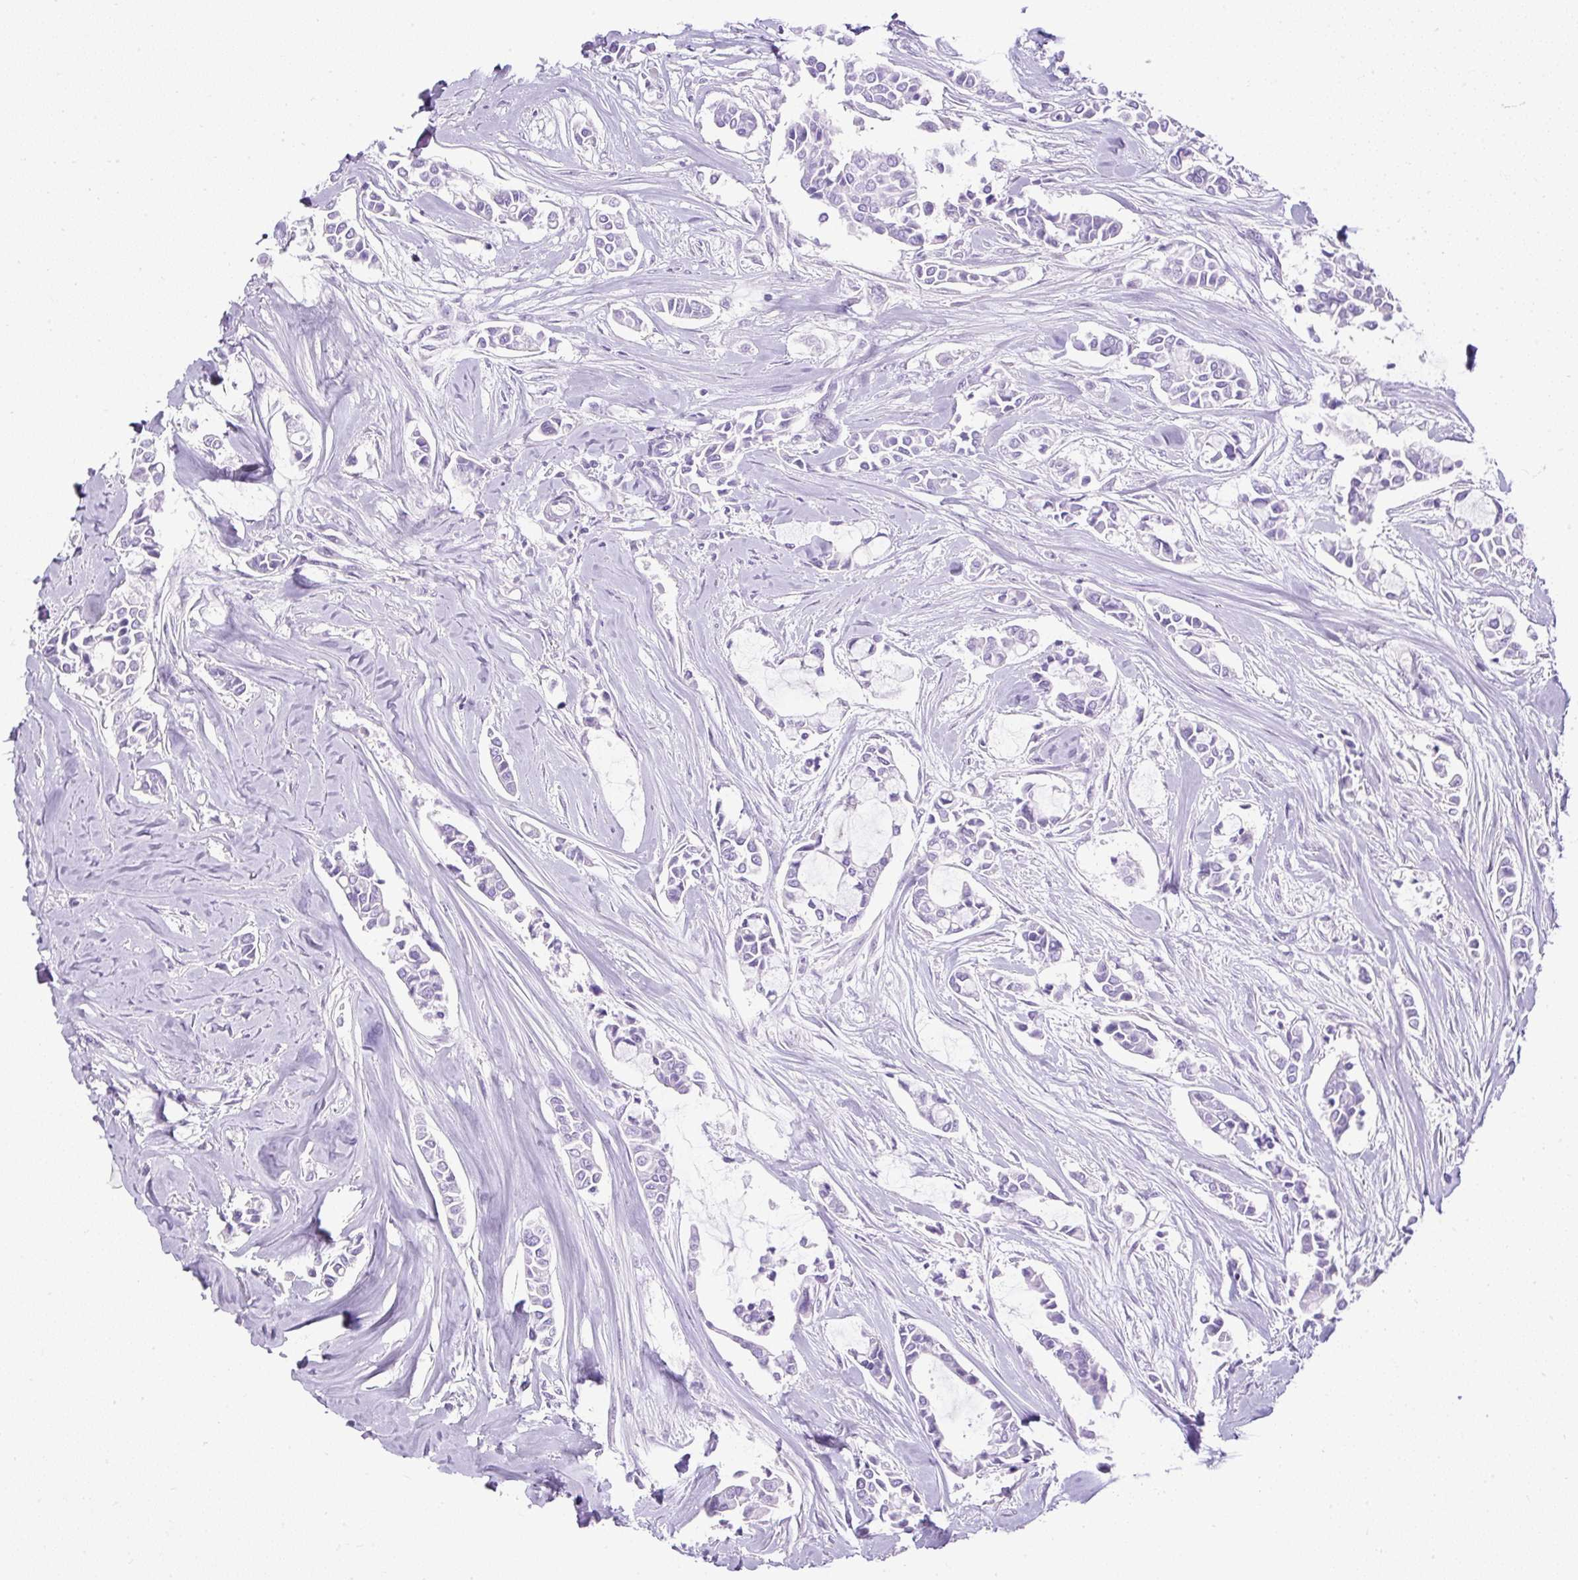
{"staining": {"intensity": "negative", "quantity": "none", "location": "none"}, "tissue": "breast cancer", "cell_type": "Tumor cells", "image_type": "cancer", "snomed": [{"axis": "morphology", "description": "Duct carcinoma"}, {"axis": "topography", "description": "Breast"}], "caption": "Immunohistochemistry histopathology image of neoplastic tissue: breast cancer stained with DAB (3,3'-diaminobenzidine) exhibits no significant protein expression in tumor cells.", "gene": "UPP1", "patient": {"sex": "female", "age": 84}}